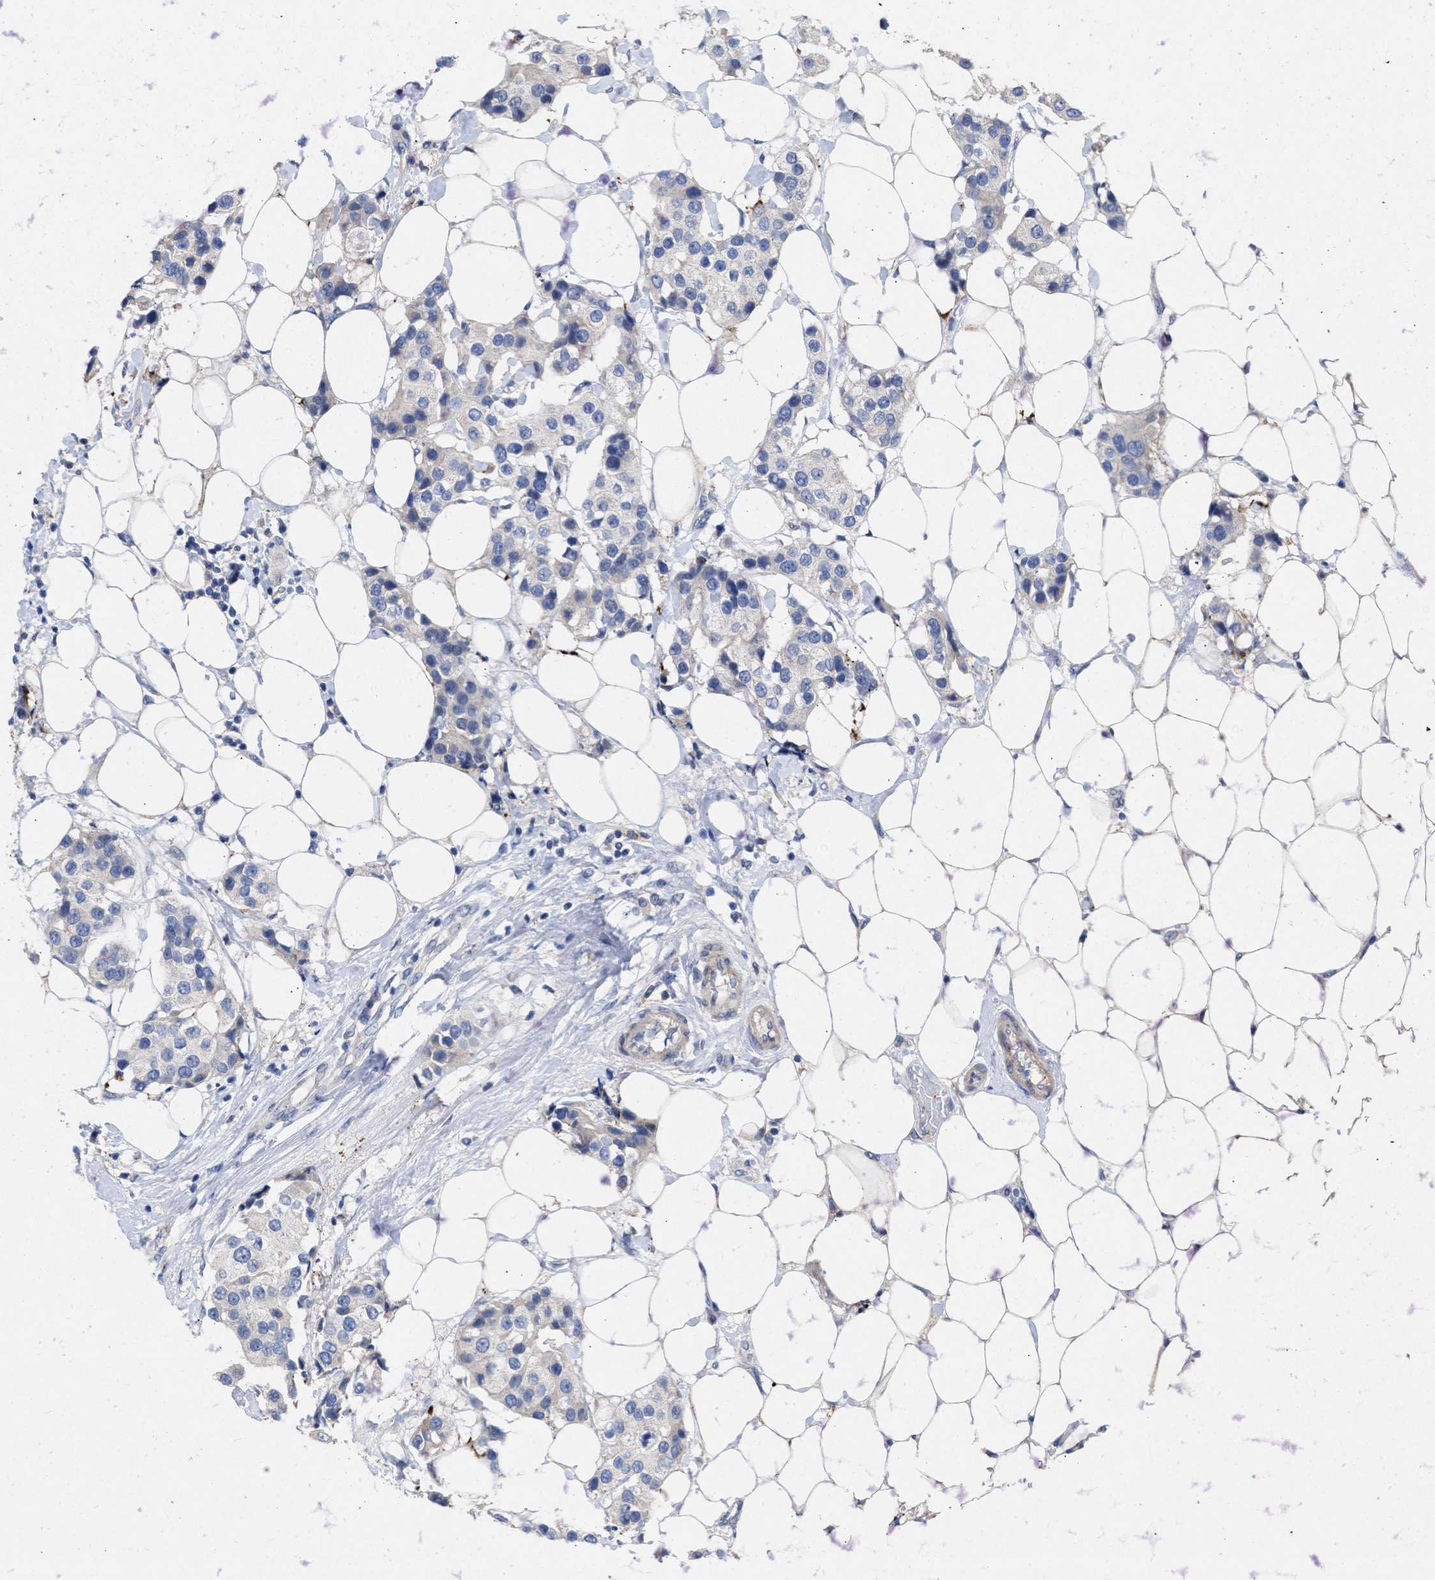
{"staining": {"intensity": "negative", "quantity": "none", "location": "none"}, "tissue": "breast cancer", "cell_type": "Tumor cells", "image_type": "cancer", "snomed": [{"axis": "morphology", "description": "Normal tissue, NOS"}, {"axis": "morphology", "description": "Duct carcinoma"}, {"axis": "topography", "description": "Breast"}], "caption": "Histopathology image shows no significant protein expression in tumor cells of breast cancer (infiltrating ductal carcinoma). (Brightfield microscopy of DAB (3,3'-diaminobenzidine) immunohistochemistry (IHC) at high magnification).", "gene": "ARHGEF4", "patient": {"sex": "female", "age": 39}}